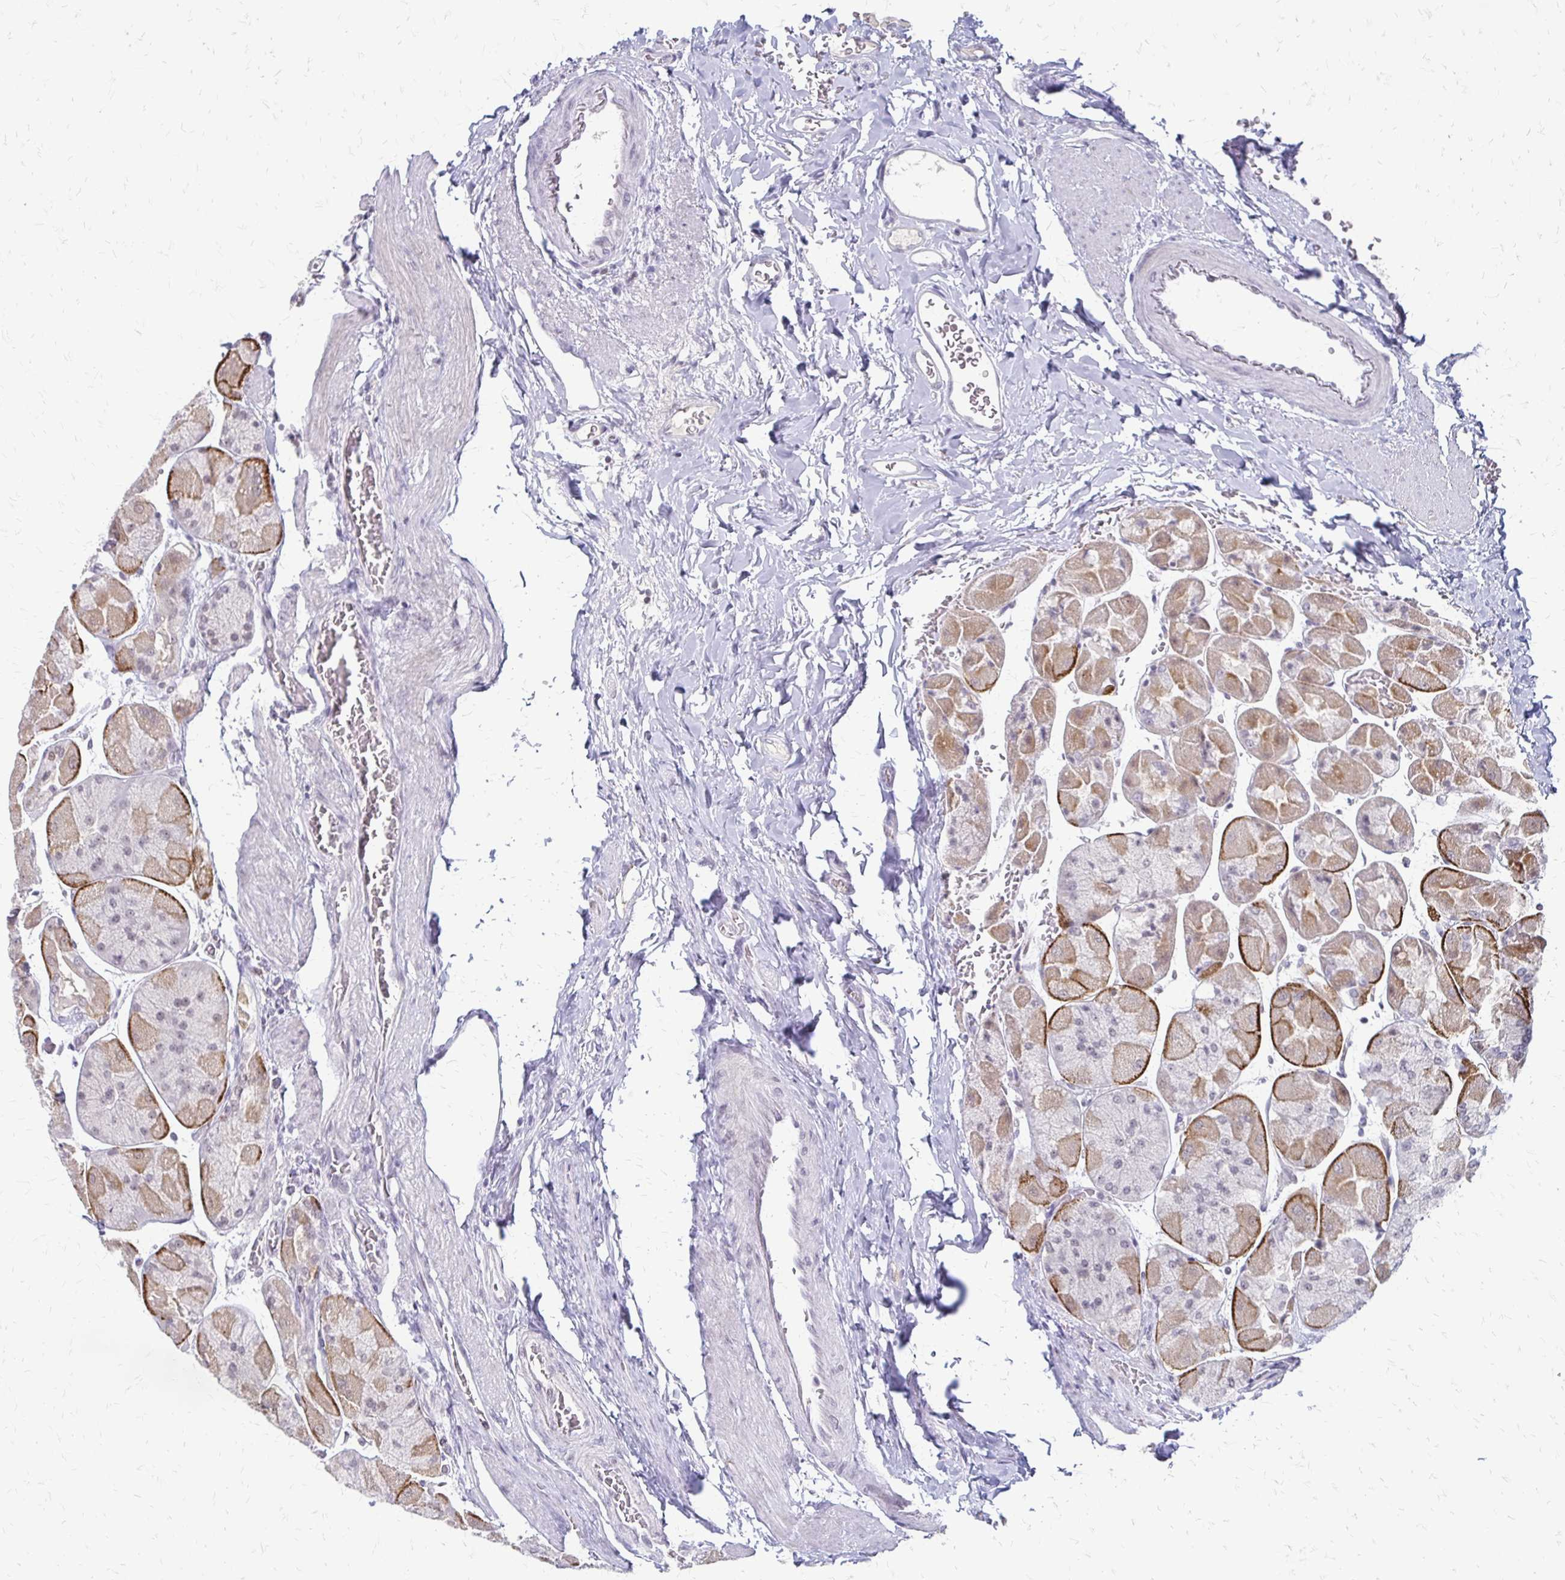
{"staining": {"intensity": "moderate", "quantity": "25%-75%", "location": "cytoplasmic/membranous,nuclear"}, "tissue": "stomach", "cell_type": "Glandular cells", "image_type": "normal", "snomed": [{"axis": "morphology", "description": "Normal tissue, NOS"}, {"axis": "topography", "description": "Stomach"}], "caption": "An immunohistochemistry micrograph of normal tissue is shown. Protein staining in brown labels moderate cytoplasmic/membranous,nuclear positivity in stomach within glandular cells. (Brightfield microscopy of DAB IHC at high magnification).", "gene": "EED", "patient": {"sex": "female", "age": 61}}